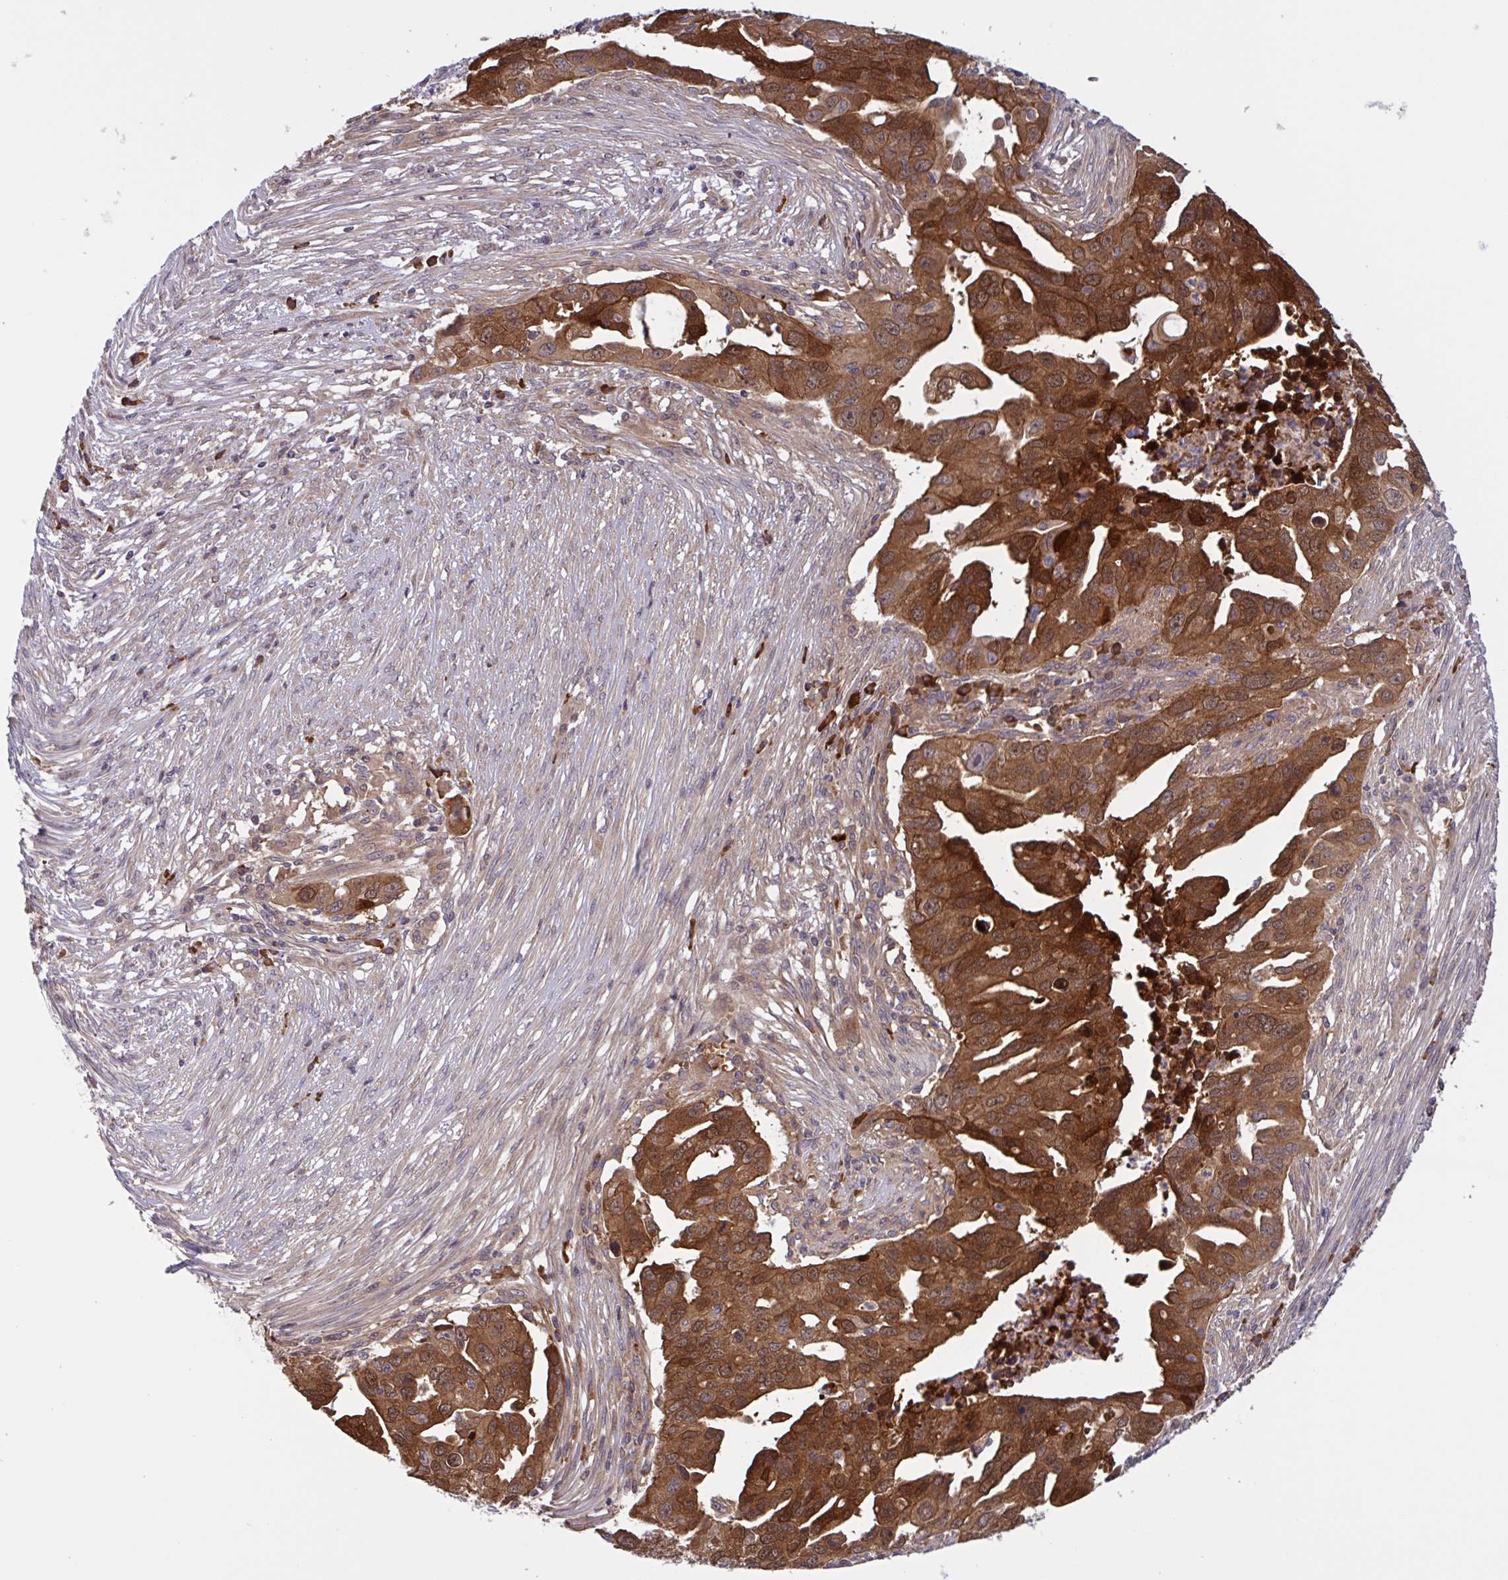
{"staining": {"intensity": "strong", "quantity": ">75%", "location": "cytoplasmic/membranous,nuclear"}, "tissue": "ovarian cancer", "cell_type": "Tumor cells", "image_type": "cancer", "snomed": [{"axis": "morphology", "description": "Carcinoma, endometroid"}, {"axis": "morphology", "description": "Cystadenocarcinoma, serous, NOS"}, {"axis": "topography", "description": "Ovary"}], "caption": "Protein staining by IHC displays strong cytoplasmic/membranous and nuclear staining in about >75% of tumor cells in ovarian serous cystadenocarcinoma.", "gene": "INTS10", "patient": {"sex": "female", "age": 45}}